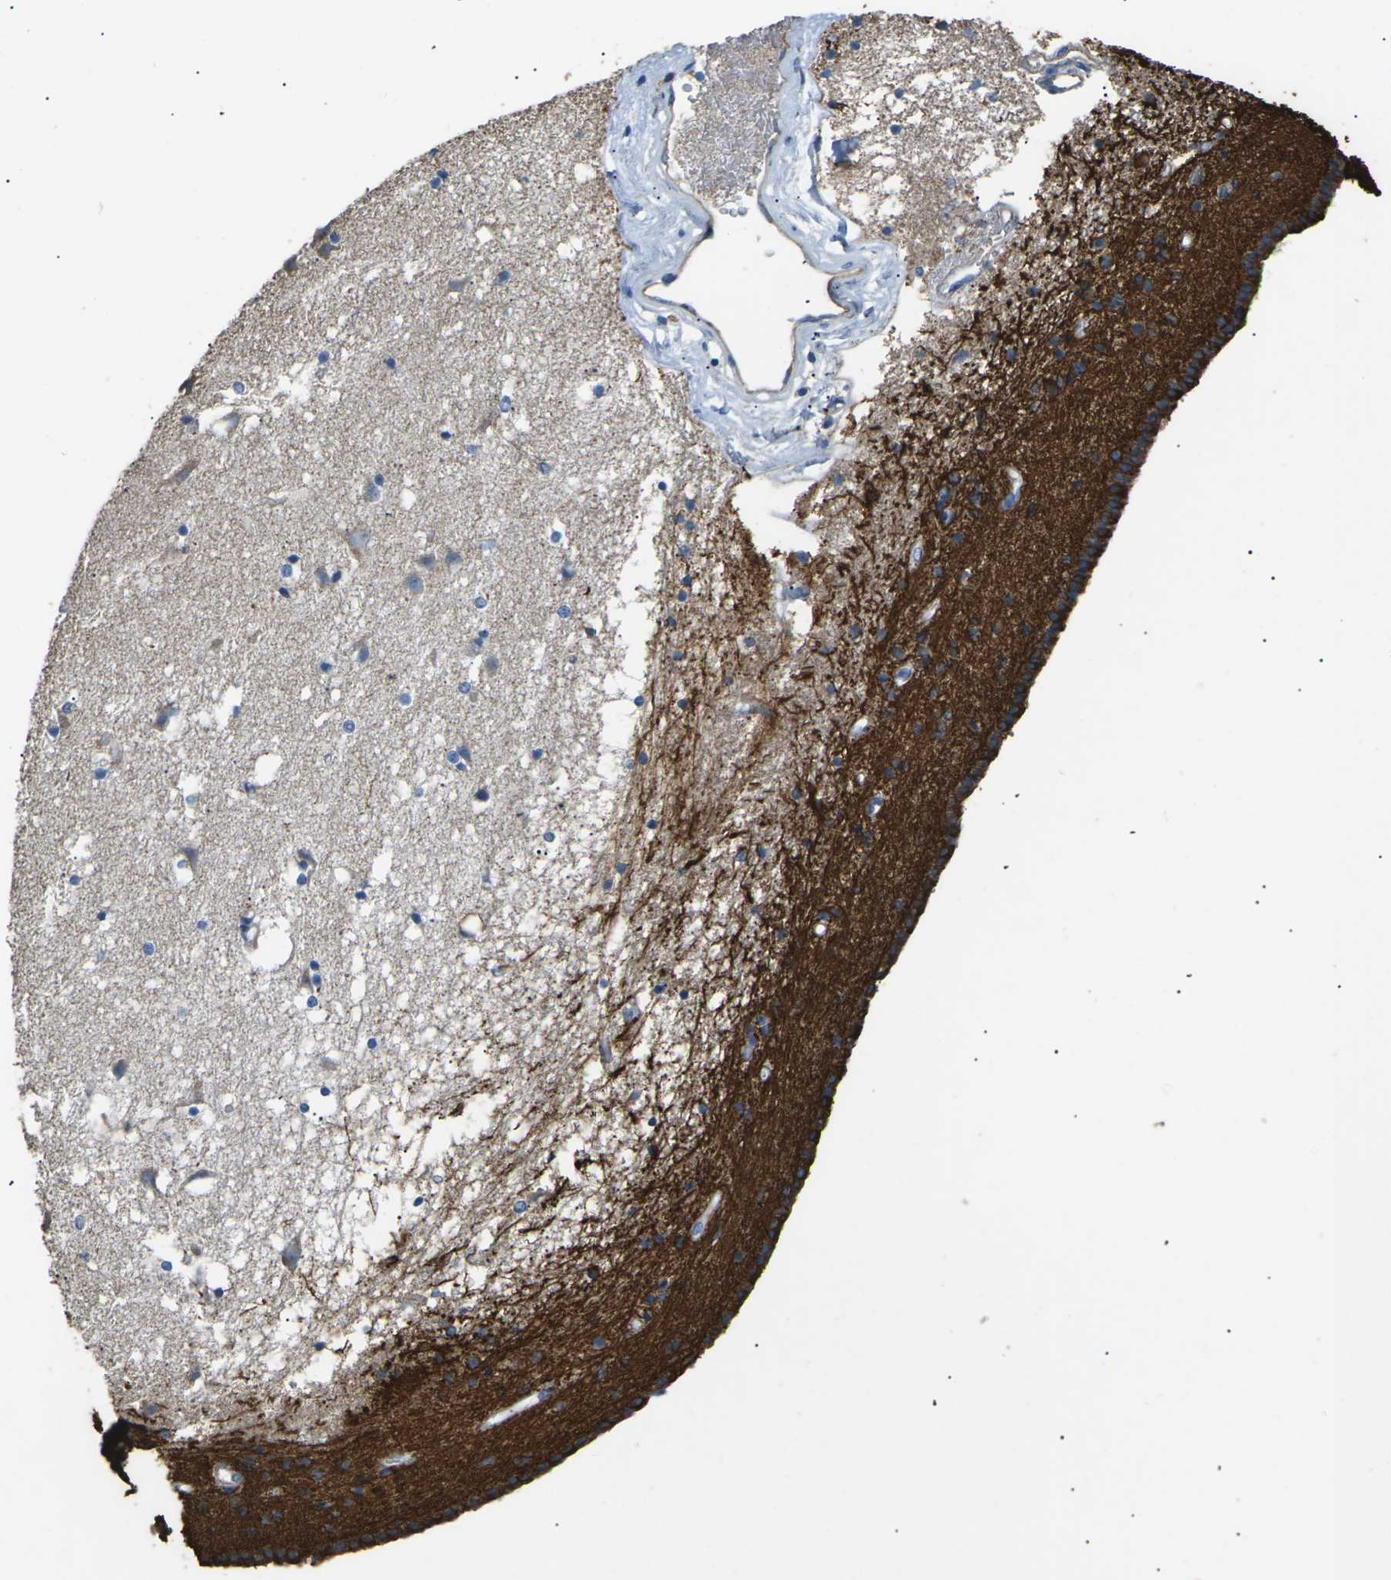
{"staining": {"intensity": "strong", "quantity": "25%-75%", "location": "cytoplasmic/membranous"}, "tissue": "caudate", "cell_type": "Glial cells", "image_type": "normal", "snomed": [{"axis": "morphology", "description": "Normal tissue, NOS"}, {"axis": "topography", "description": "Lateral ventricle wall"}], "caption": "Protein expression analysis of unremarkable human caudate reveals strong cytoplasmic/membranous staining in approximately 25%-75% of glial cells.", "gene": "KLHDC8B", "patient": {"sex": "male", "age": 45}}